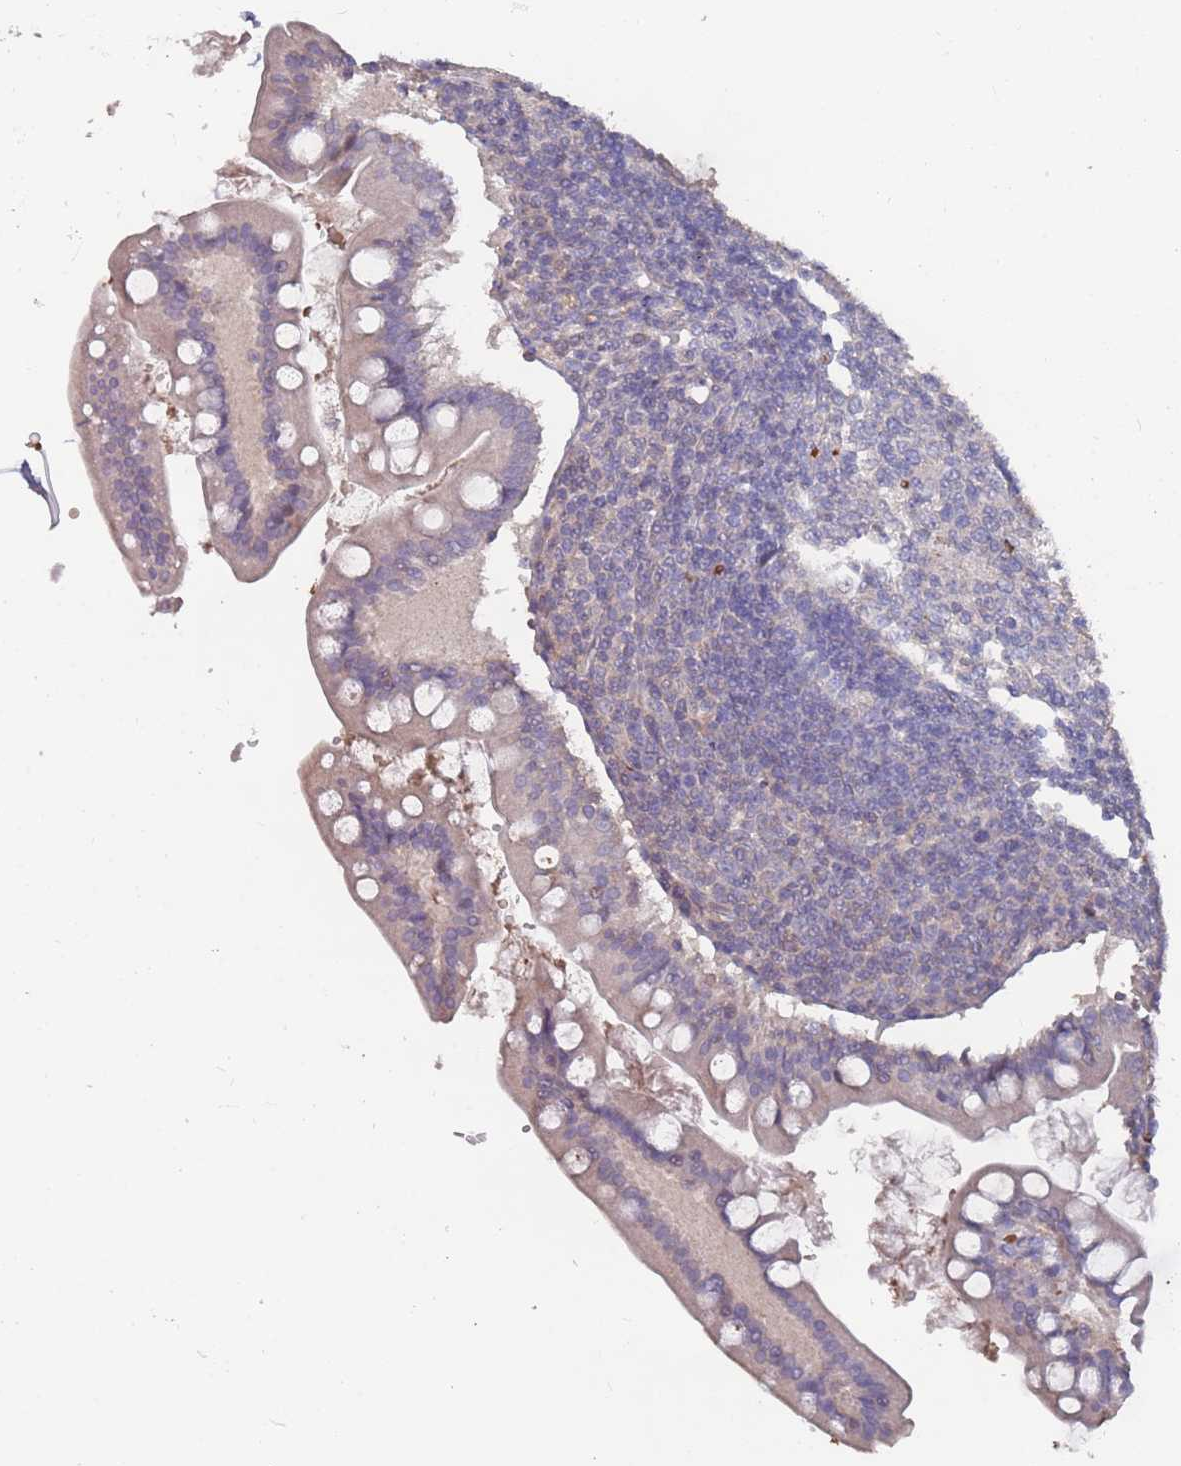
{"staining": {"intensity": "weak", "quantity": "25%-75%", "location": "cytoplasmic/membranous"}, "tissue": "small intestine", "cell_type": "Glandular cells", "image_type": "normal", "snomed": [{"axis": "morphology", "description": "Normal tissue, NOS"}, {"axis": "topography", "description": "Small intestine"}], "caption": "Benign small intestine was stained to show a protein in brown. There is low levels of weak cytoplasmic/membranous expression in about 25%-75% of glandular cells. (Brightfield microscopy of DAB IHC at high magnification).", "gene": "LACC1", "patient": {"sex": "male", "age": 7}}